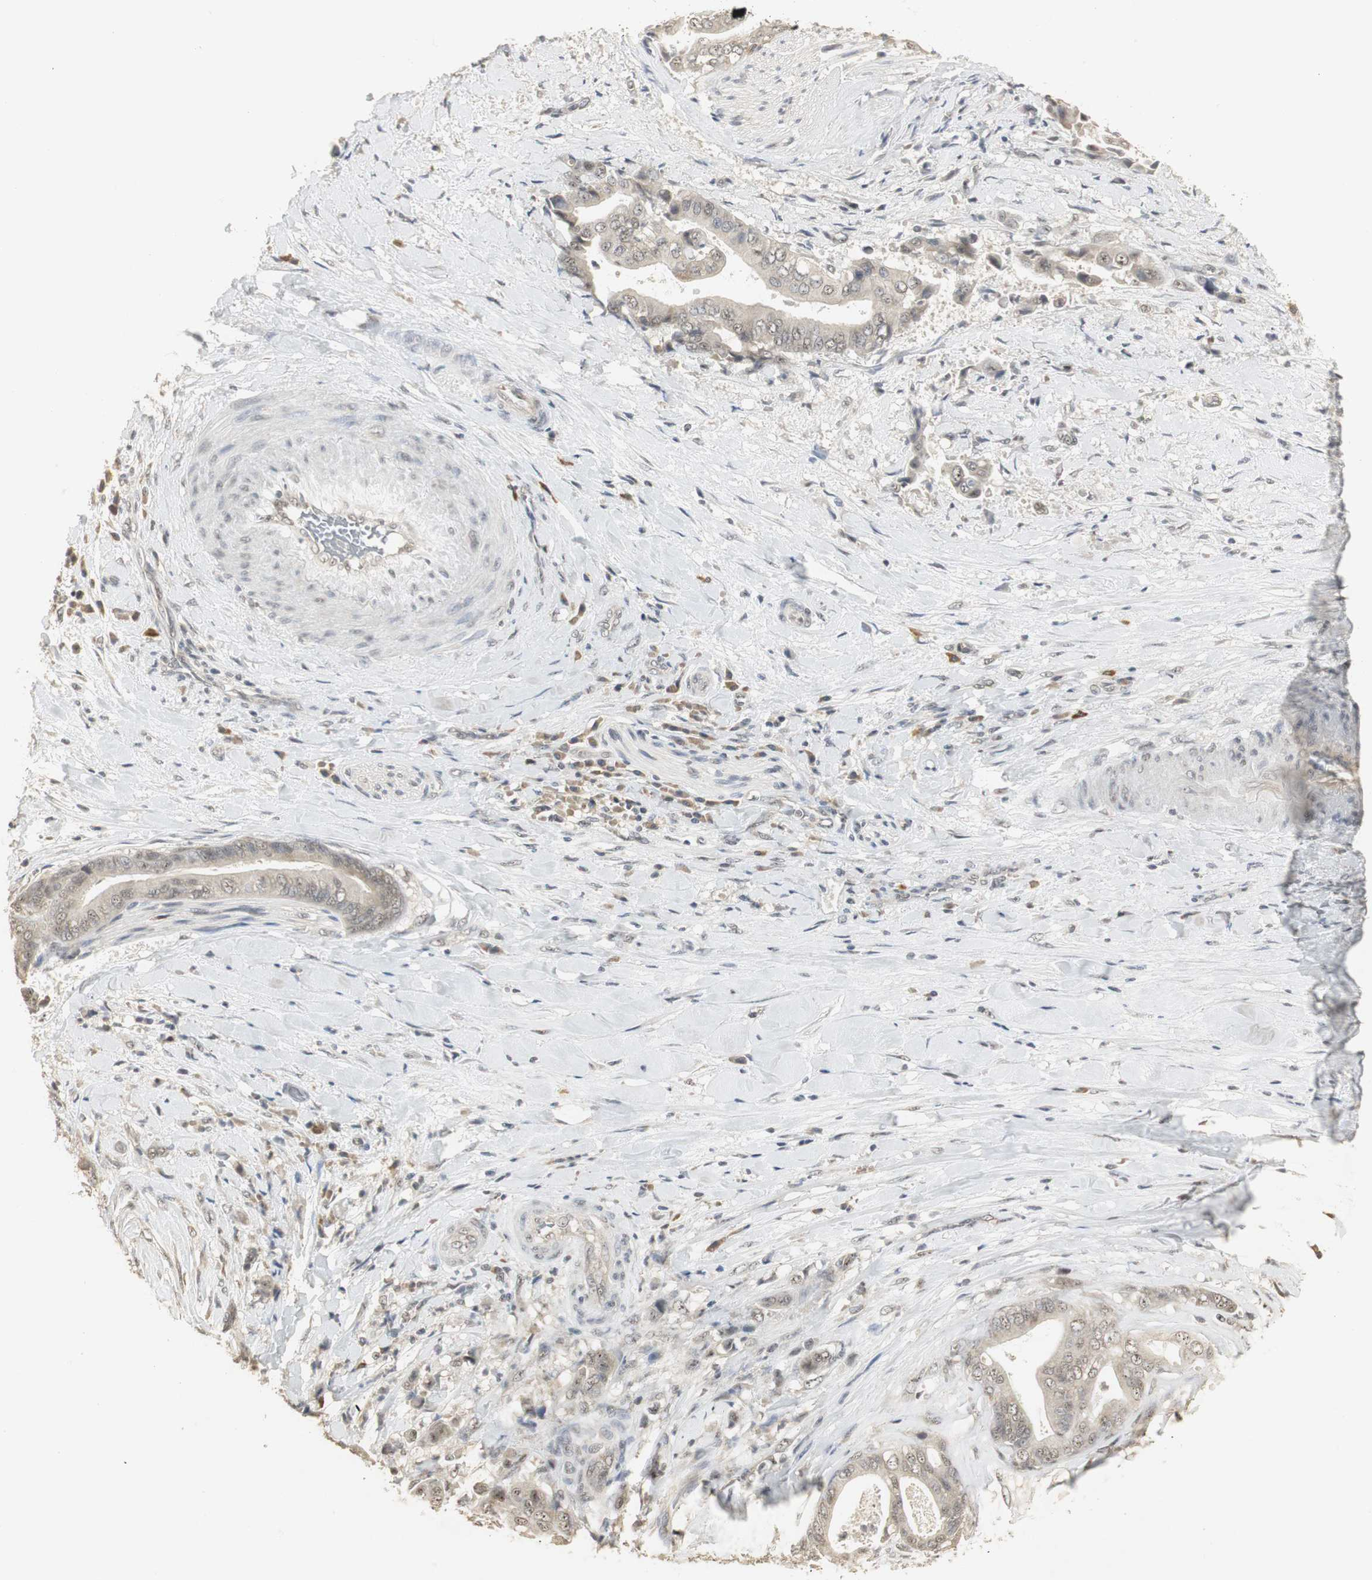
{"staining": {"intensity": "weak", "quantity": ">75%", "location": "cytoplasmic/membranous"}, "tissue": "liver cancer", "cell_type": "Tumor cells", "image_type": "cancer", "snomed": [{"axis": "morphology", "description": "Cholangiocarcinoma"}, {"axis": "topography", "description": "Liver"}], "caption": "This micrograph displays immunohistochemistry (IHC) staining of human liver cancer (cholangiocarcinoma), with low weak cytoplasmic/membranous positivity in approximately >75% of tumor cells.", "gene": "ELOA", "patient": {"sex": "male", "age": 58}}